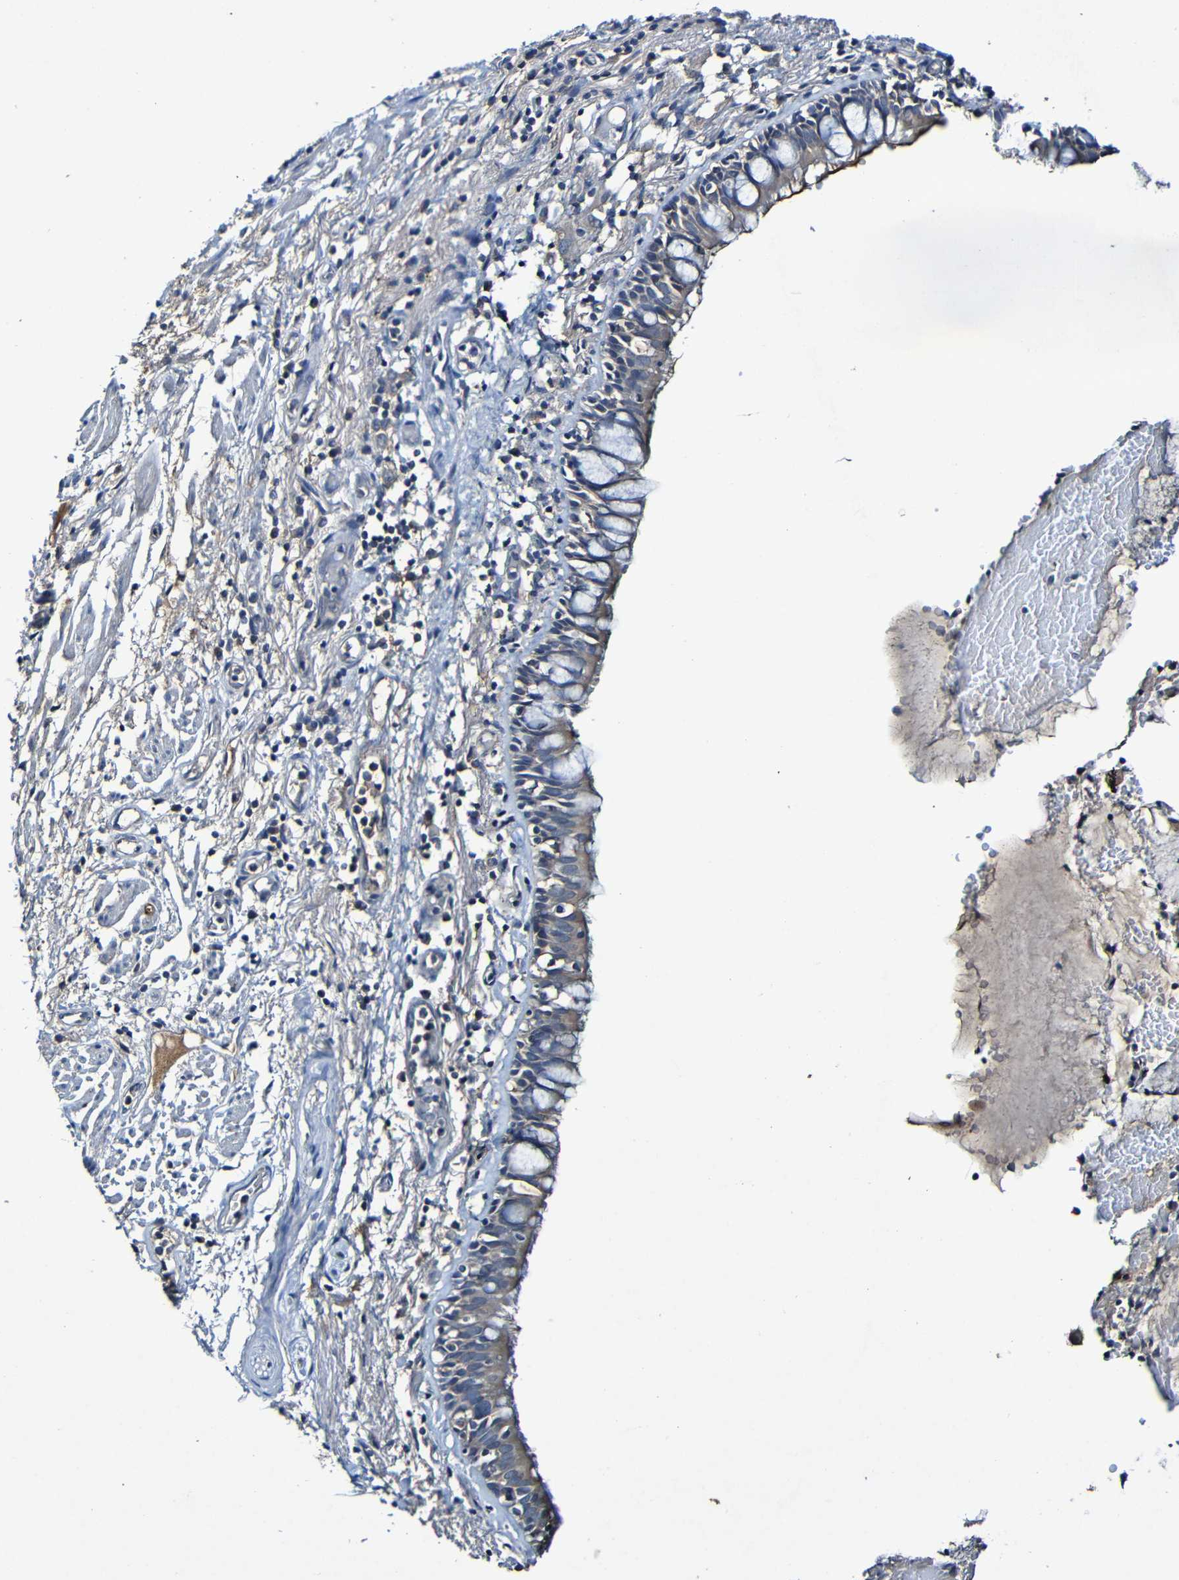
{"staining": {"intensity": "weak", "quantity": "<25%", "location": "cytoplasmic/membranous"}, "tissue": "bronchus", "cell_type": "Respiratory epithelial cells", "image_type": "normal", "snomed": [{"axis": "morphology", "description": "Normal tissue, NOS"}, {"axis": "morphology", "description": "Inflammation, NOS"}, {"axis": "topography", "description": "Cartilage tissue"}, {"axis": "topography", "description": "Bronchus"}], "caption": "This micrograph is of normal bronchus stained with immunohistochemistry to label a protein in brown with the nuclei are counter-stained blue. There is no expression in respiratory epithelial cells. (Stains: DAB immunohistochemistry (IHC) with hematoxylin counter stain, Microscopy: brightfield microscopy at high magnification).", "gene": "LRRC70", "patient": {"sex": "male", "age": 77}}